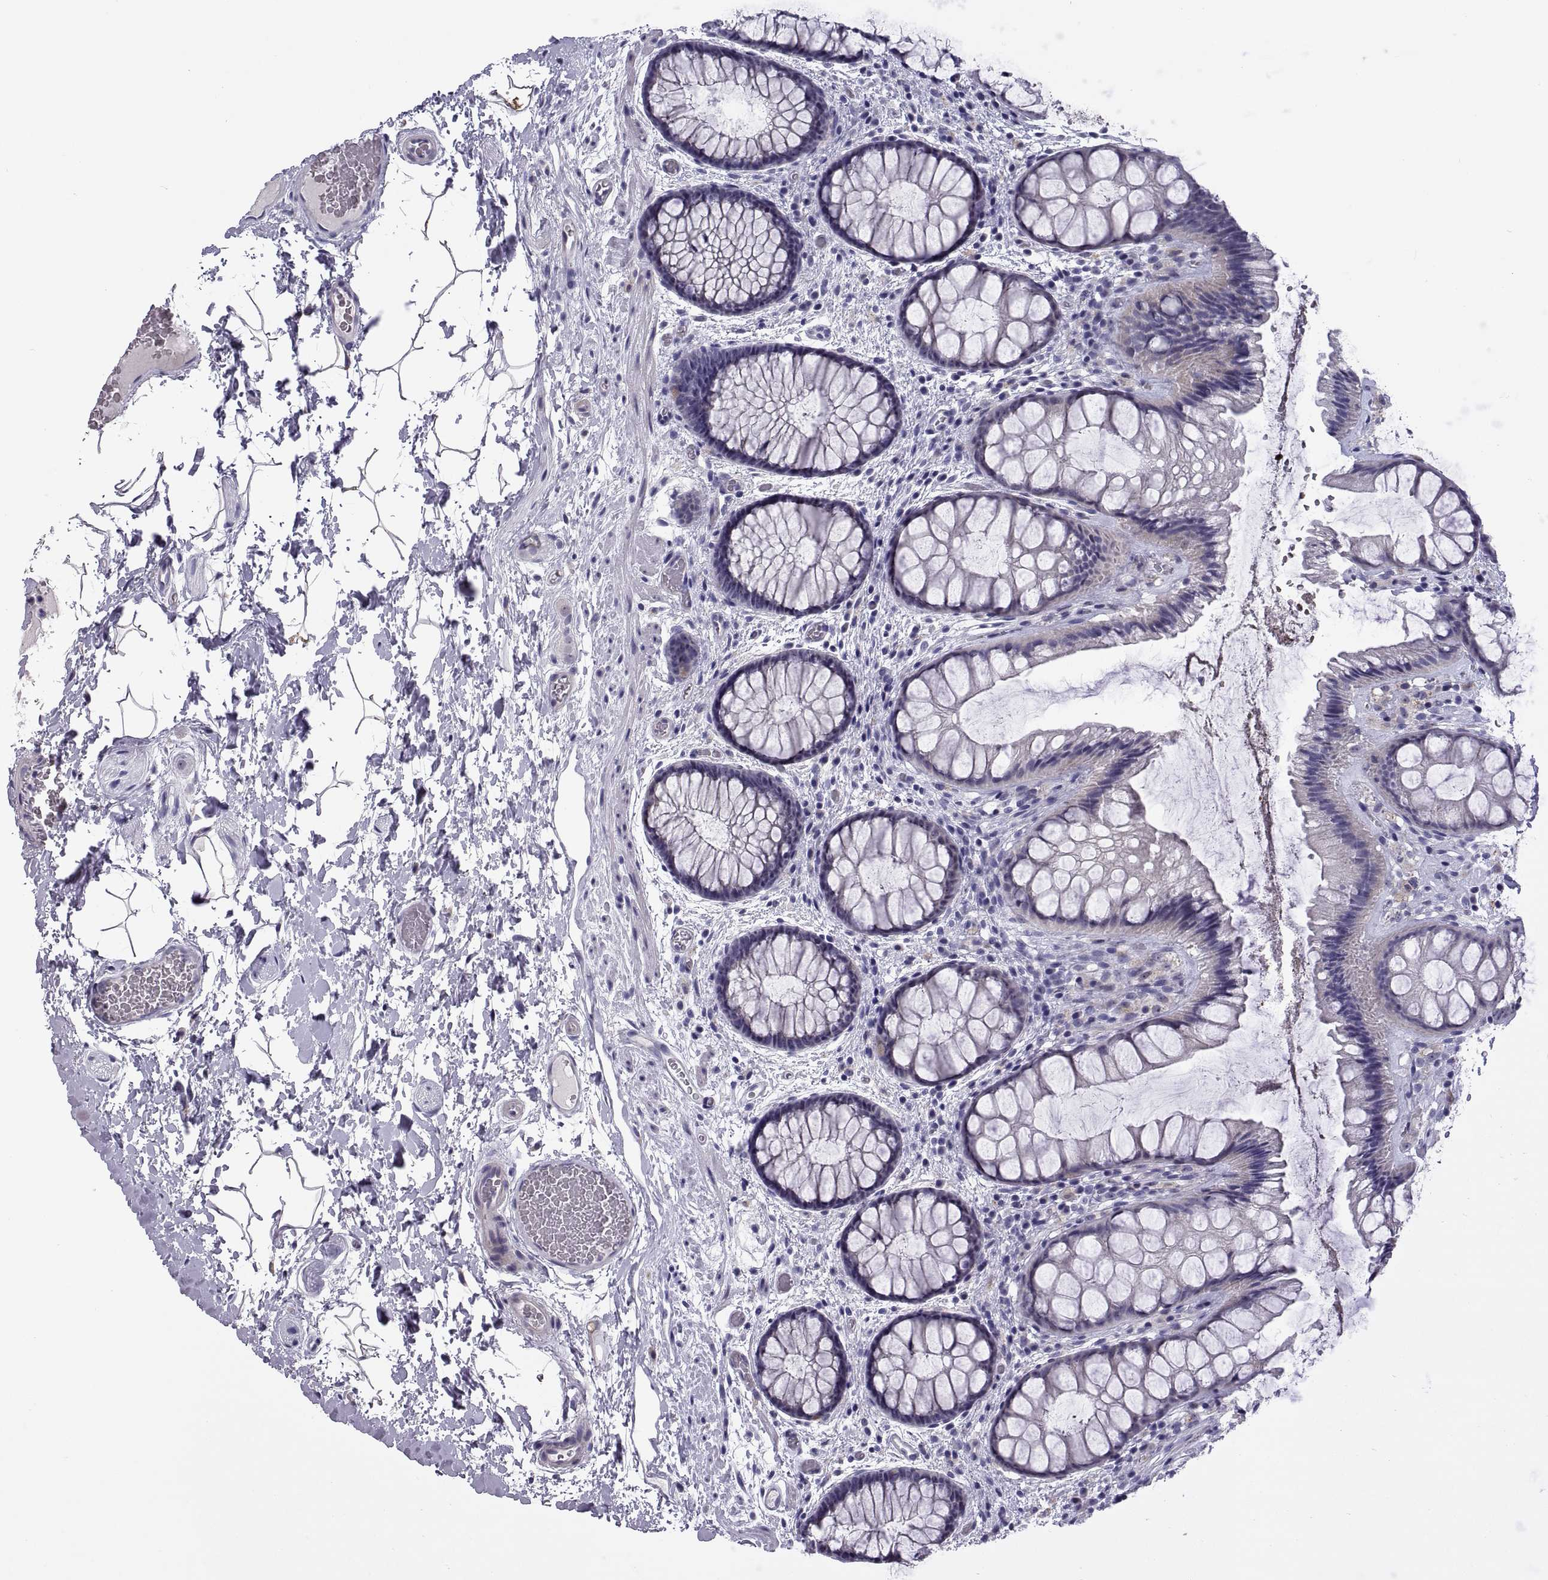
{"staining": {"intensity": "negative", "quantity": "none", "location": "none"}, "tissue": "rectum", "cell_type": "Glandular cells", "image_type": "normal", "snomed": [{"axis": "morphology", "description": "Normal tissue, NOS"}, {"axis": "topography", "description": "Rectum"}], "caption": "Glandular cells are negative for protein expression in normal human rectum. The staining is performed using DAB (3,3'-diaminobenzidine) brown chromogen with nuclei counter-stained in using hematoxylin.", "gene": "VSX2", "patient": {"sex": "female", "age": 62}}